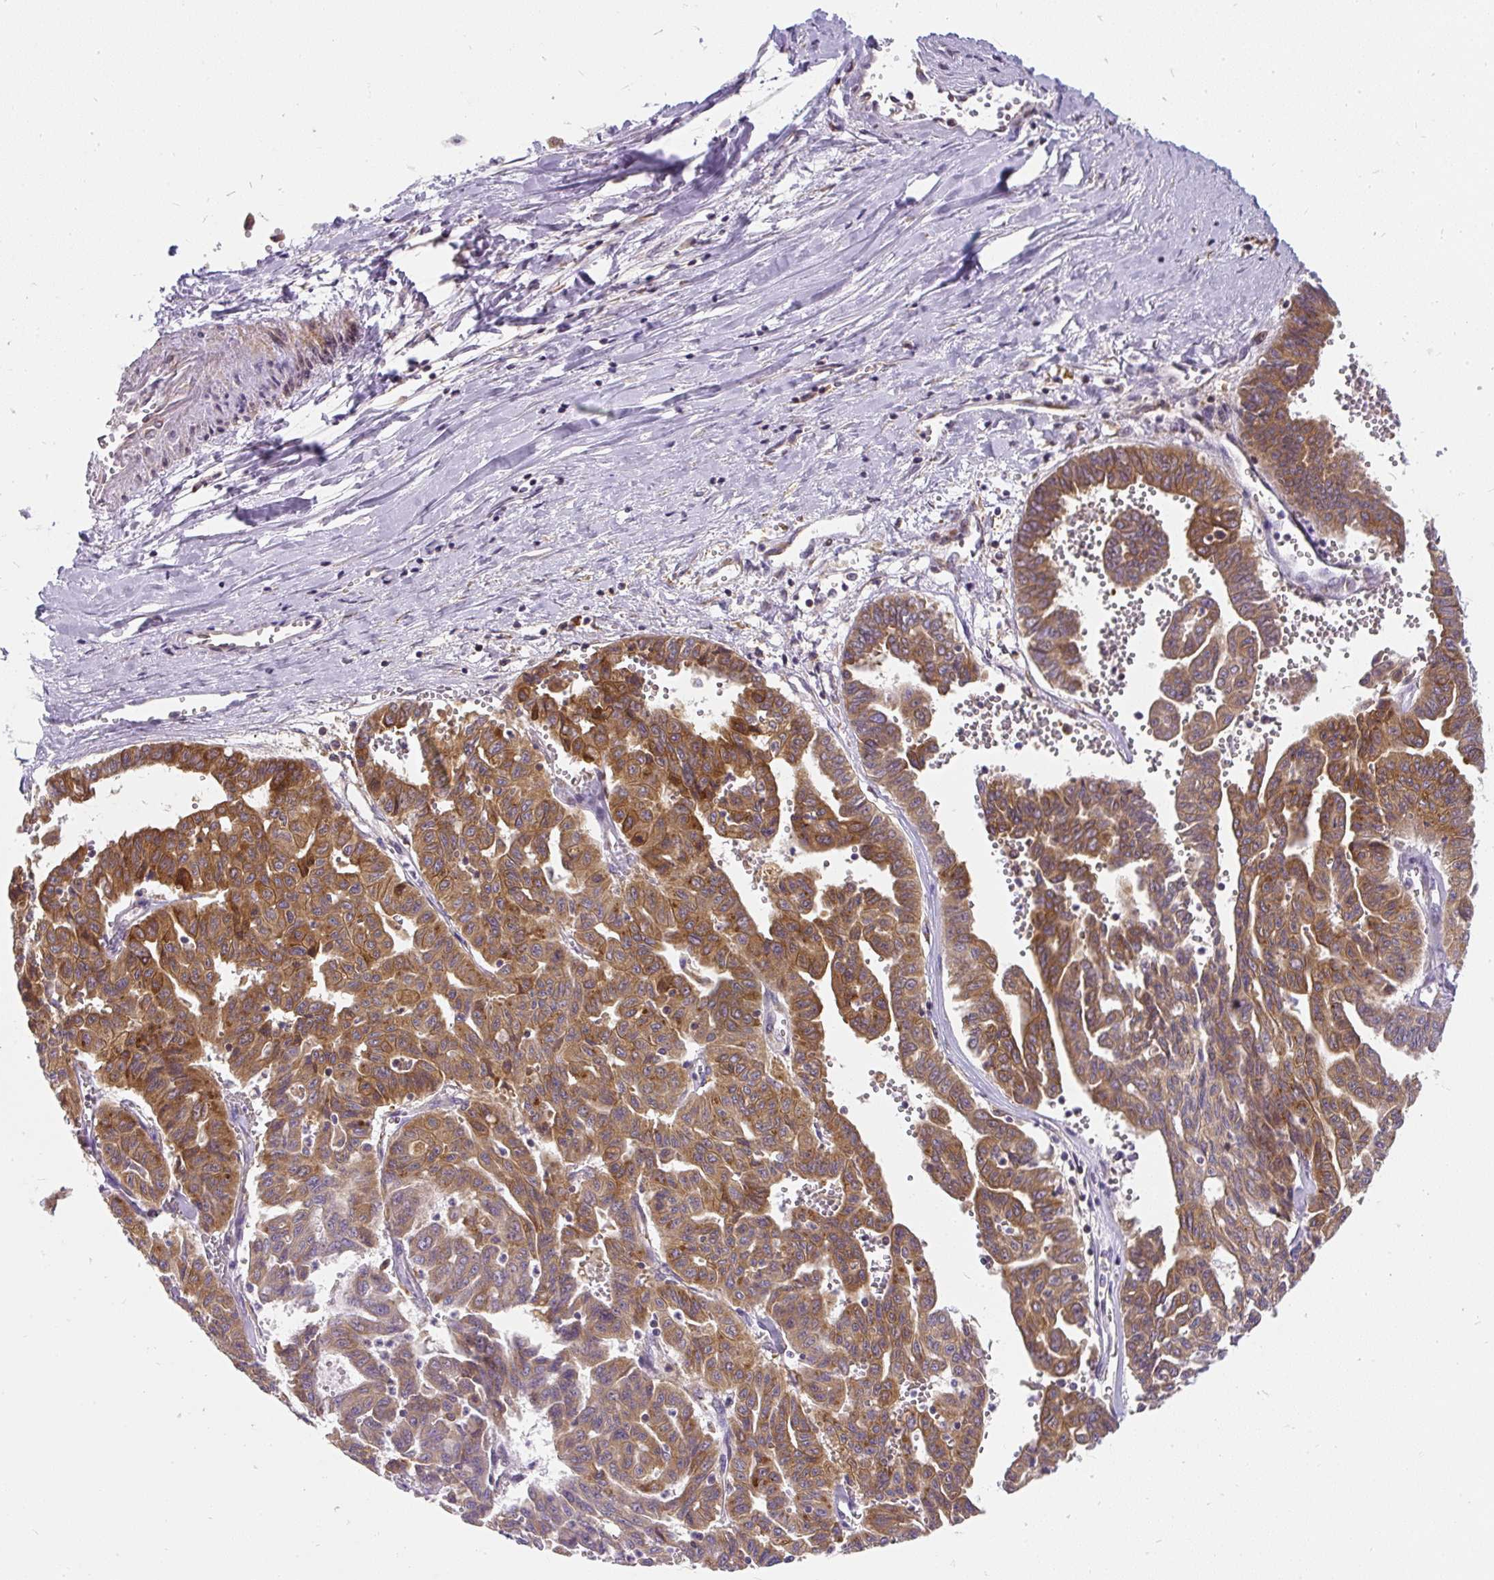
{"staining": {"intensity": "moderate", "quantity": ">75%", "location": "cytoplasmic/membranous"}, "tissue": "liver cancer", "cell_type": "Tumor cells", "image_type": "cancer", "snomed": [{"axis": "morphology", "description": "Cholangiocarcinoma"}, {"axis": "topography", "description": "Liver"}], "caption": "Immunohistochemistry (IHC) micrograph of human liver cholangiocarcinoma stained for a protein (brown), which shows medium levels of moderate cytoplasmic/membranous positivity in about >75% of tumor cells.", "gene": "CYP20A1", "patient": {"sex": "female", "age": 77}}